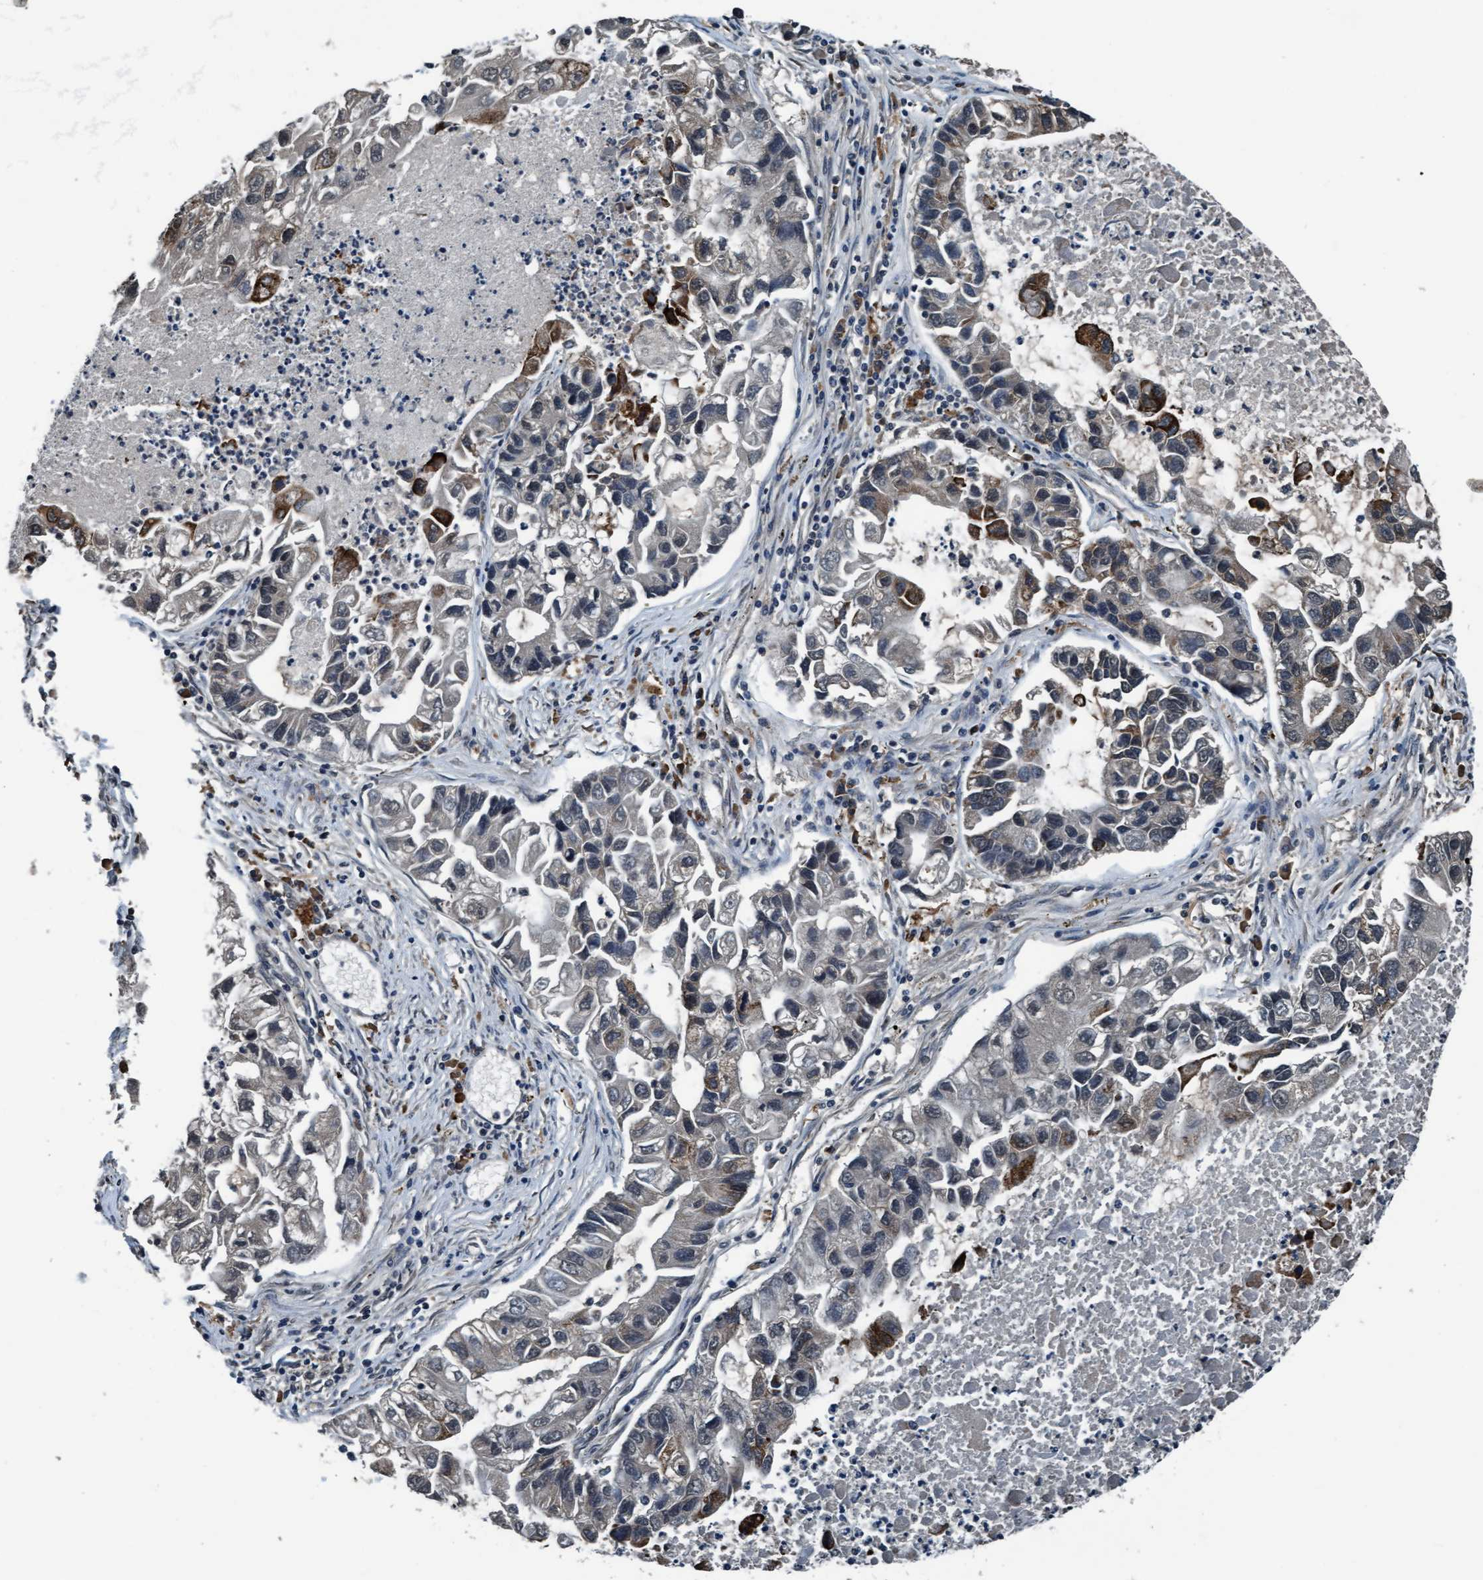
{"staining": {"intensity": "moderate", "quantity": "<25%", "location": "cytoplasmic/membranous"}, "tissue": "lung cancer", "cell_type": "Tumor cells", "image_type": "cancer", "snomed": [{"axis": "morphology", "description": "Adenocarcinoma, NOS"}, {"axis": "topography", "description": "Lung"}], "caption": "An immunohistochemistry (IHC) photomicrograph of tumor tissue is shown. Protein staining in brown highlights moderate cytoplasmic/membranous positivity in lung adenocarcinoma within tumor cells.", "gene": "WASF1", "patient": {"sex": "female", "age": 51}}